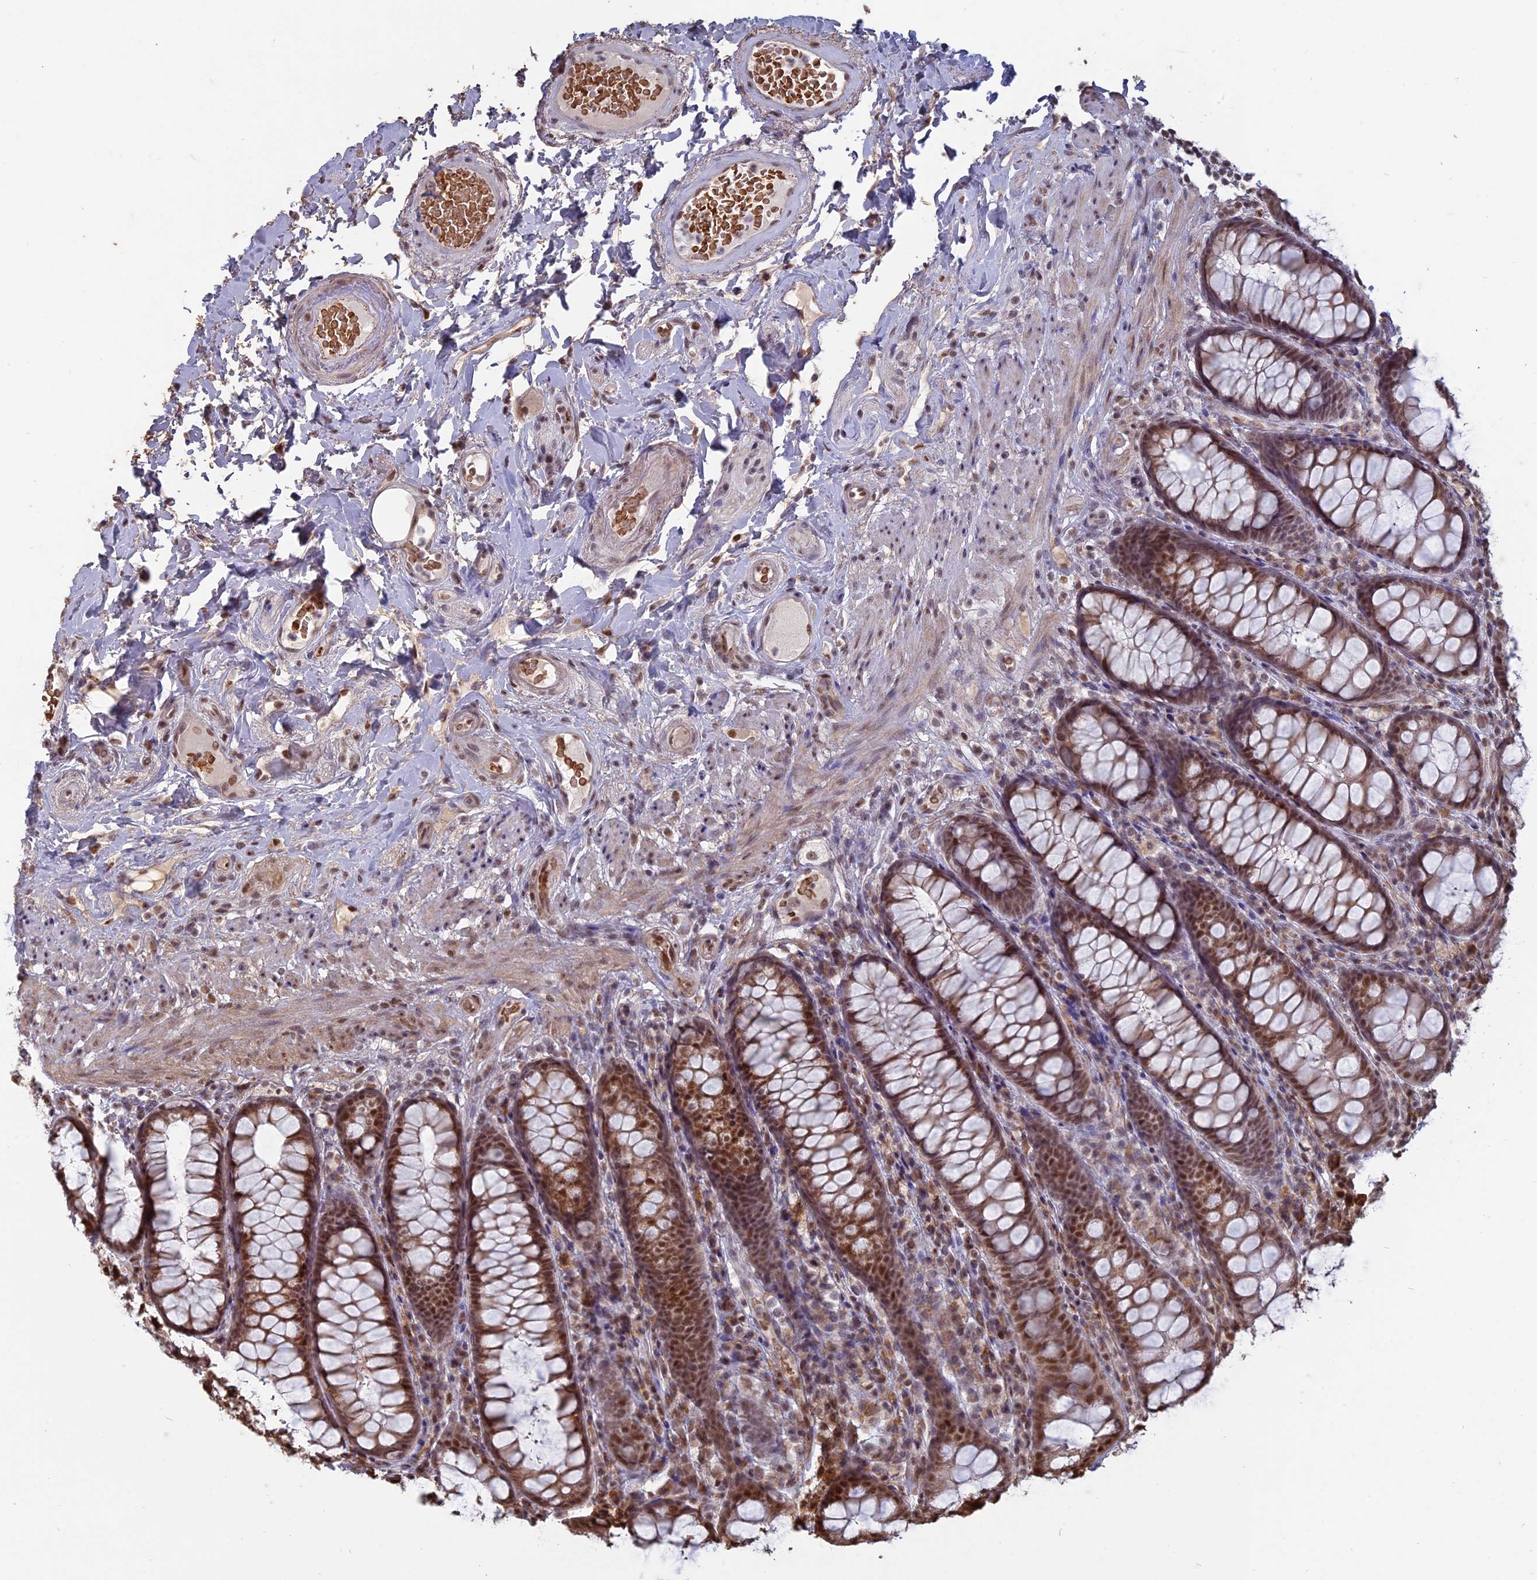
{"staining": {"intensity": "moderate", "quantity": ">75%", "location": "nuclear"}, "tissue": "rectum", "cell_type": "Glandular cells", "image_type": "normal", "snomed": [{"axis": "morphology", "description": "Normal tissue, NOS"}, {"axis": "topography", "description": "Rectum"}], "caption": "Rectum stained with a brown dye displays moderate nuclear positive staining in approximately >75% of glandular cells.", "gene": "MFAP1", "patient": {"sex": "male", "age": 83}}